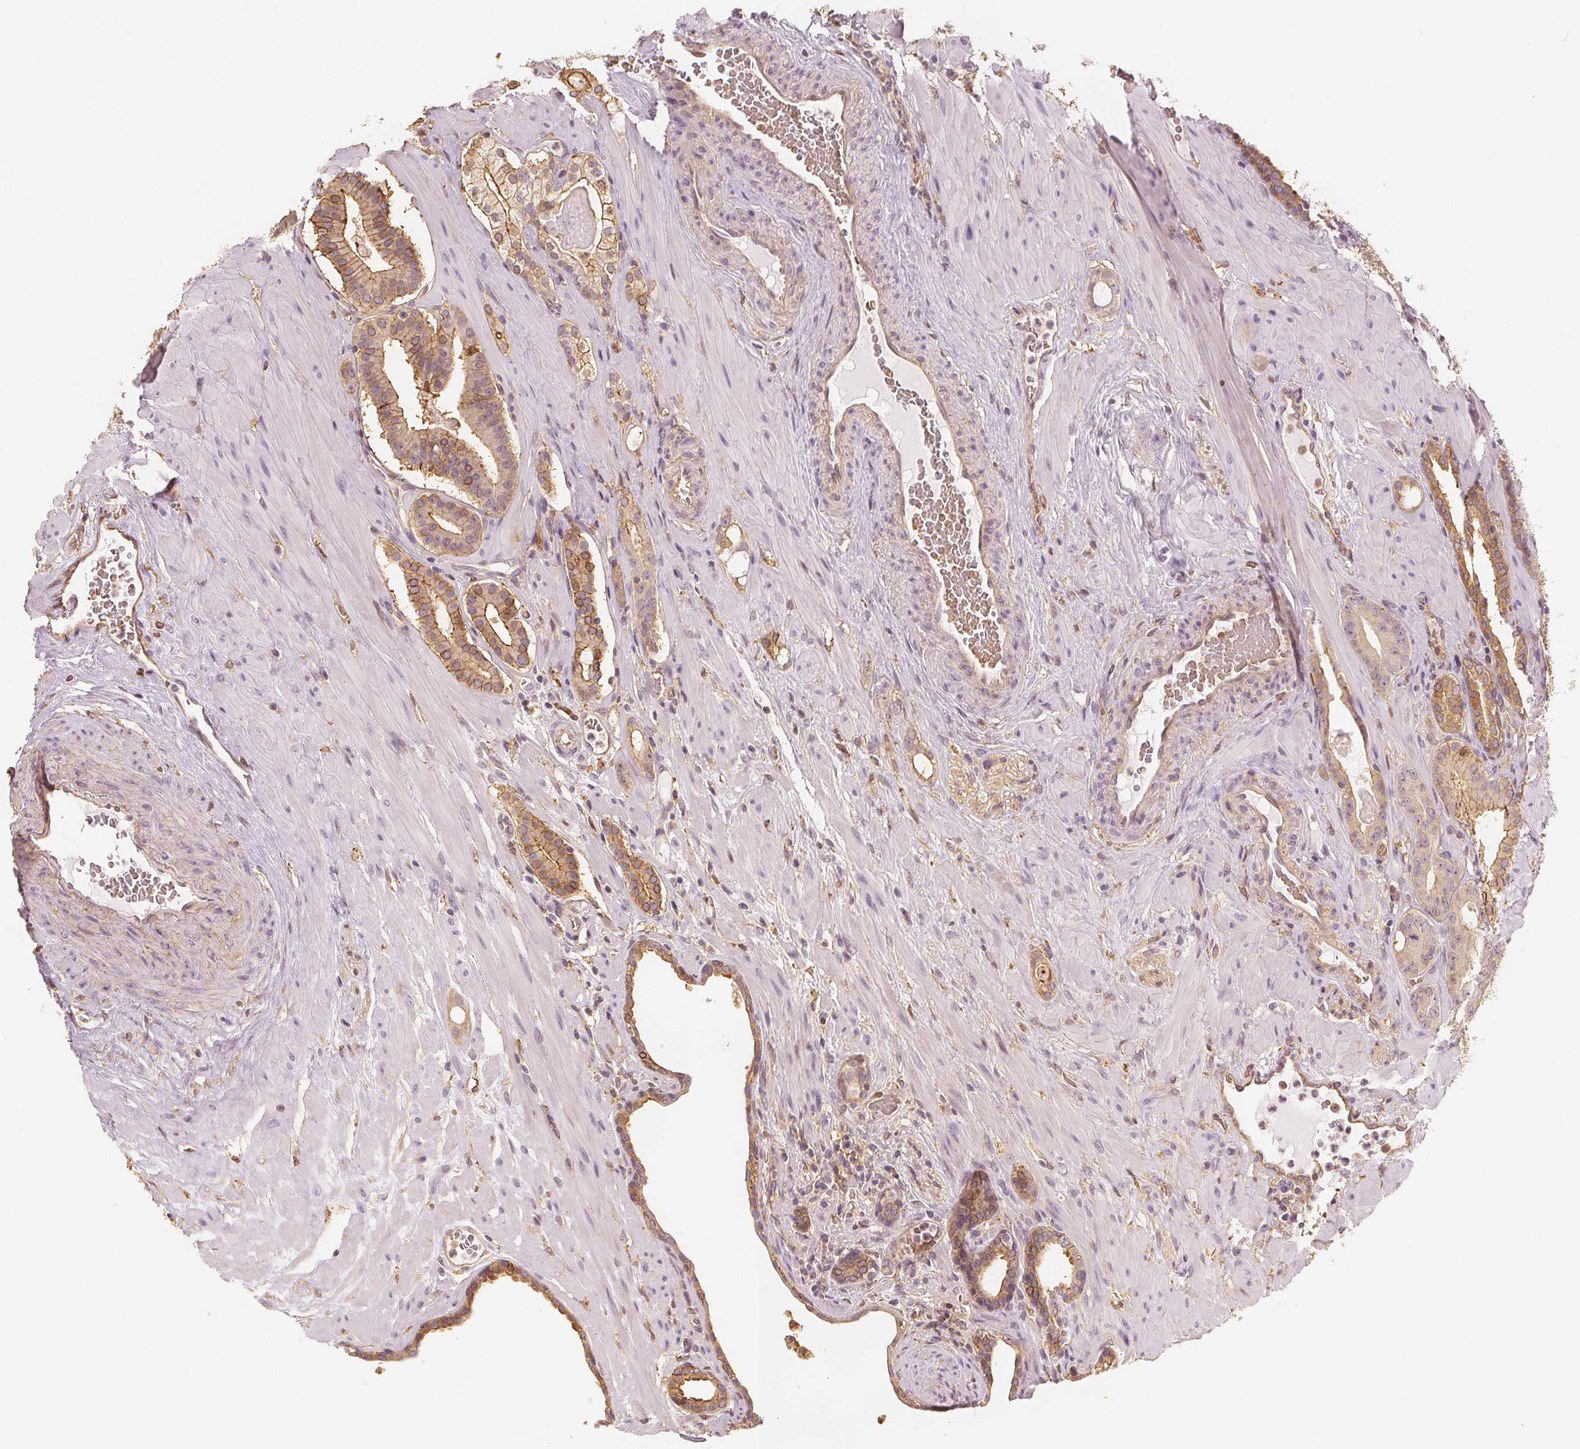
{"staining": {"intensity": "weak", "quantity": "25%-75%", "location": "cytoplasmic/membranous"}, "tissue": "prostate cancer", "cell_type": "Tumor cells", "image_type": "cancer", "snomed": [{"axis": "morphology", "description": "Adenocarcinoma, Low grade"}, {"axis": "topography", "description": "Prostate"}], "caption": "High-power microscopy captured an IHC micrograph of prostate cancer, revealing weak cytoplasmic/membranous positivity in approximately 25%-75% of tumor cells. (brown staining indicates protein expression, while blue staining denotes nuclei).", "gene": "ARHGAP26", "patient": {"sex": "male", "age": 57}}